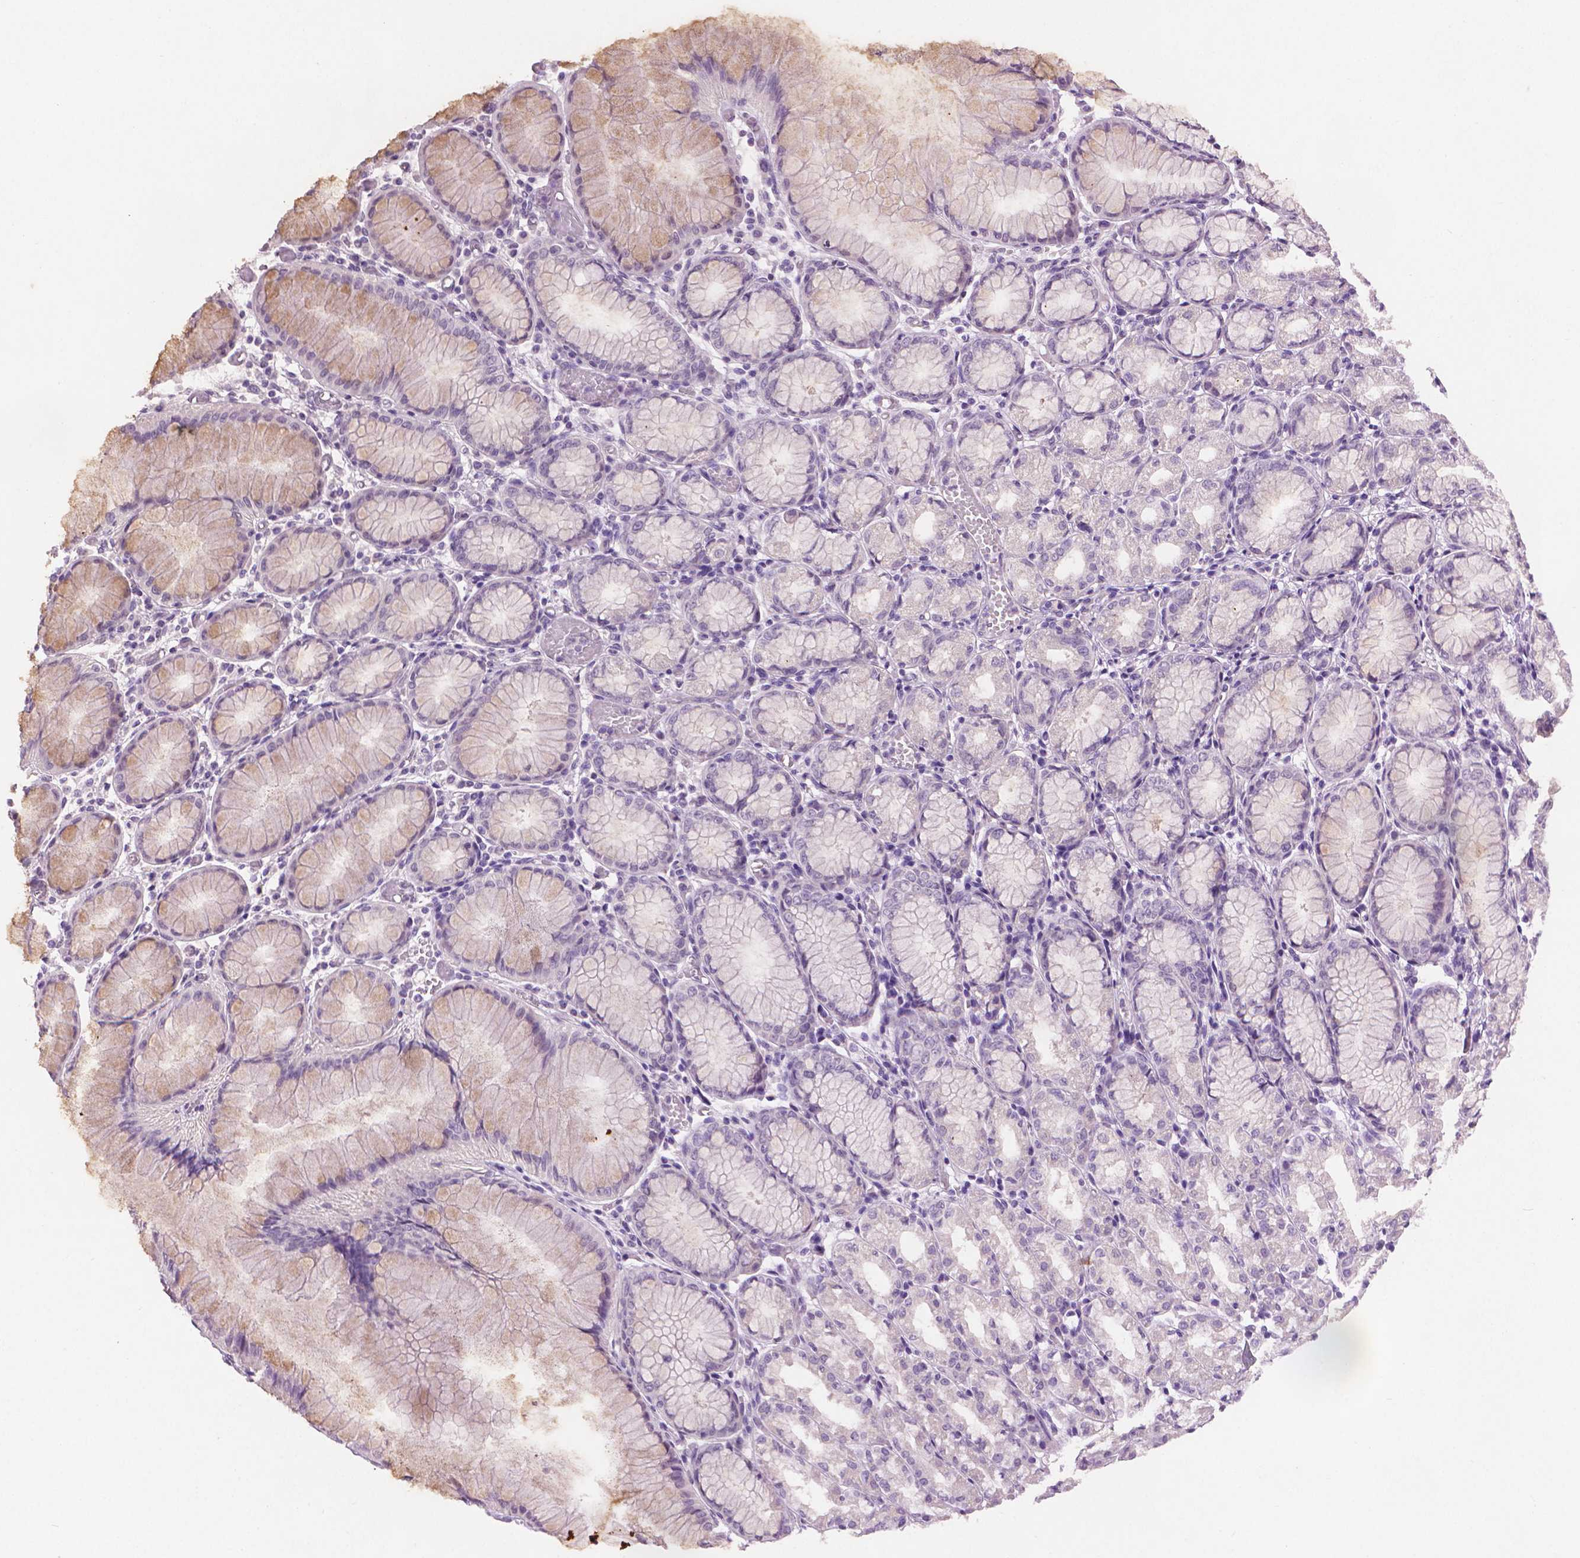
{"staining": {"intensity": "negative", "quantity": "none", "location": "none"}, "tissue": "stomach", "cell_type": "Glandular cells", "image_type": "normal", "snomed": [{"axis": "morphology", "description": "Normal tissue, NOS"}, {"axis": "topography", "description": "Stomach"}], "caption": "Histopathology image shows no protein positivity in glandular cells of normal stomach. (Brightfield microscopy of DAB immunohistochemistry at high magnification).", "gene": "MLANA", "patient": {"sex": "female", "age": 57}}